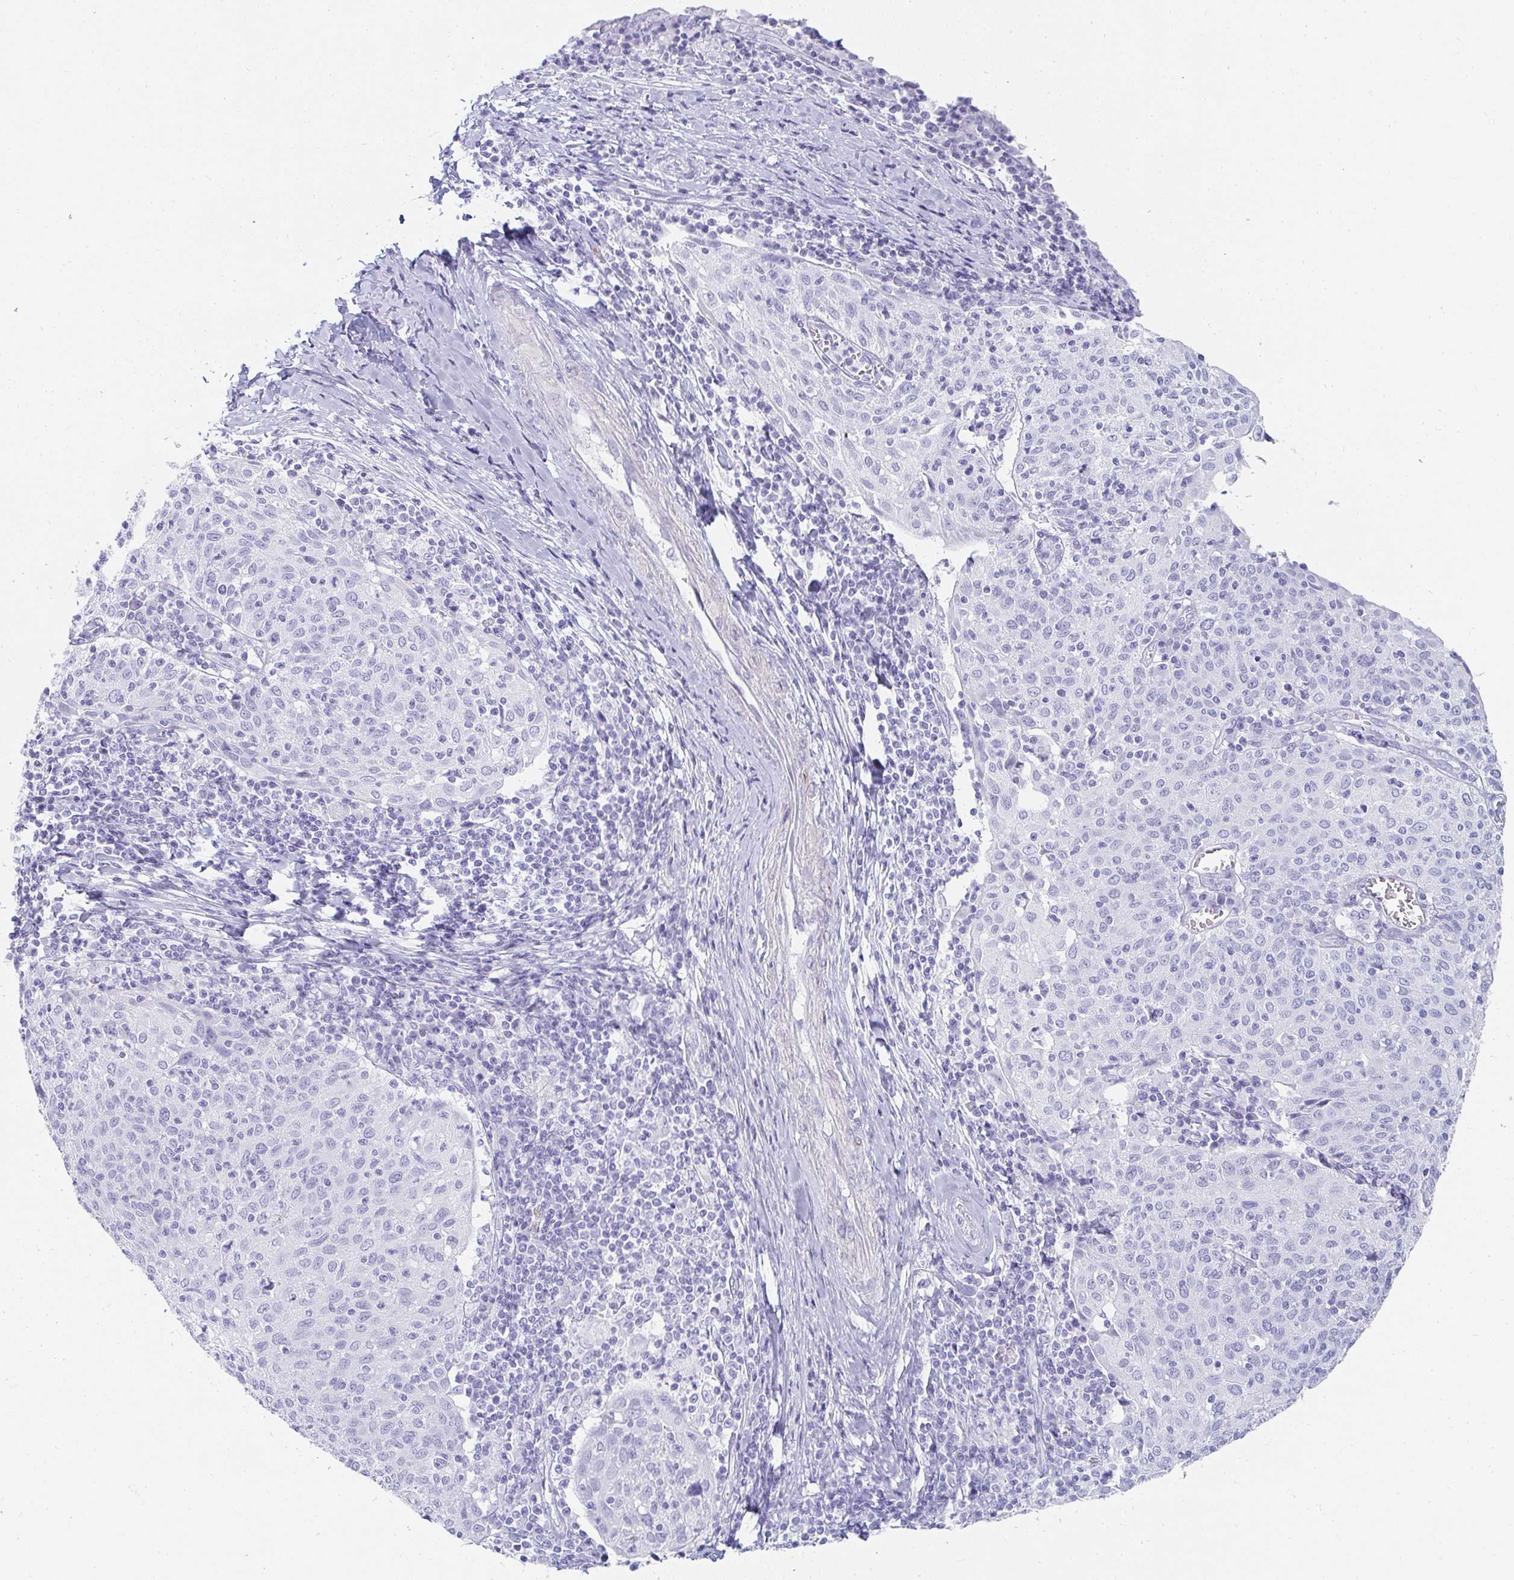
{"staining": {"intensity": "negative", "quantity": "none", "location": "none"}, "tissue": "cervical cancer", "cell_type": "Tumor cells", "image_type": "cancer", "snomed": [{"axis": "morphology", "description": "Squamous cell carcinoma, NOS"}, {"axis": "topography", "description": "Cervix"}], "caption": "The histopathology image shows no significant positivity in tumor cells of cervical cancer. (DAB IHC, high magnification).", "gene": "PRND", "patient": {"sex": "female", "age": 52}}